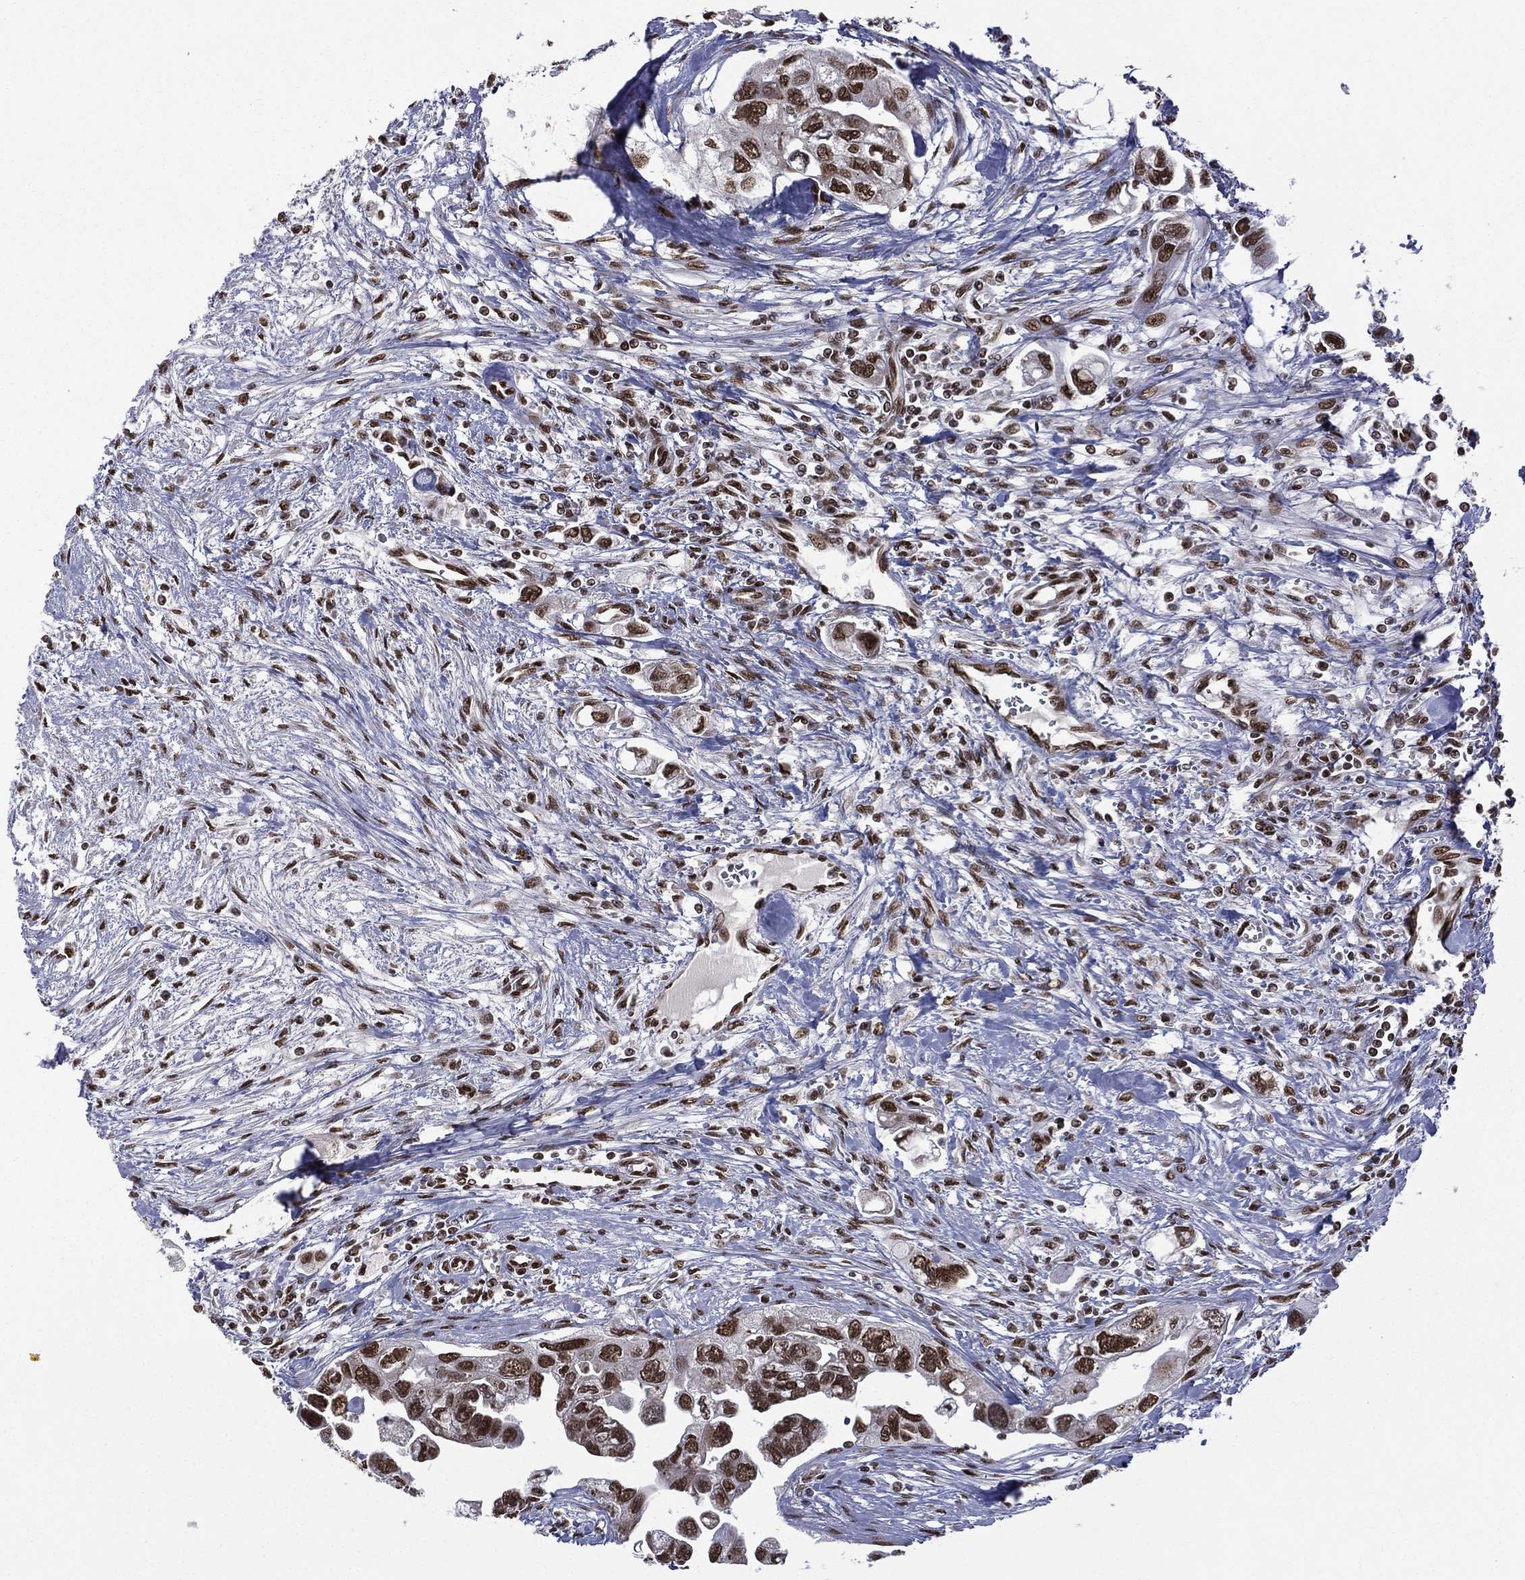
{"staining": {"intensity": "strong", "quantity": ">75%", "location": "nuclear"}, "tissue": "urothelial cancer", "cell_type": "Tumor cells", "image_type": "cancer", "snomed": [{"axis": "morphology", "description": "Urothelial carcinoma, High grade"}, {"axis": "topography", "description": "Urinary bladder"}], "caption": "About >75% of tumor cells in human urothelial carcinoma (high-grade) show strong nuclear protein staining as visualized by brown immunohistochemical staining.", "gene": "C5orf24", "patient": {"sex": "male", "age": 59}}